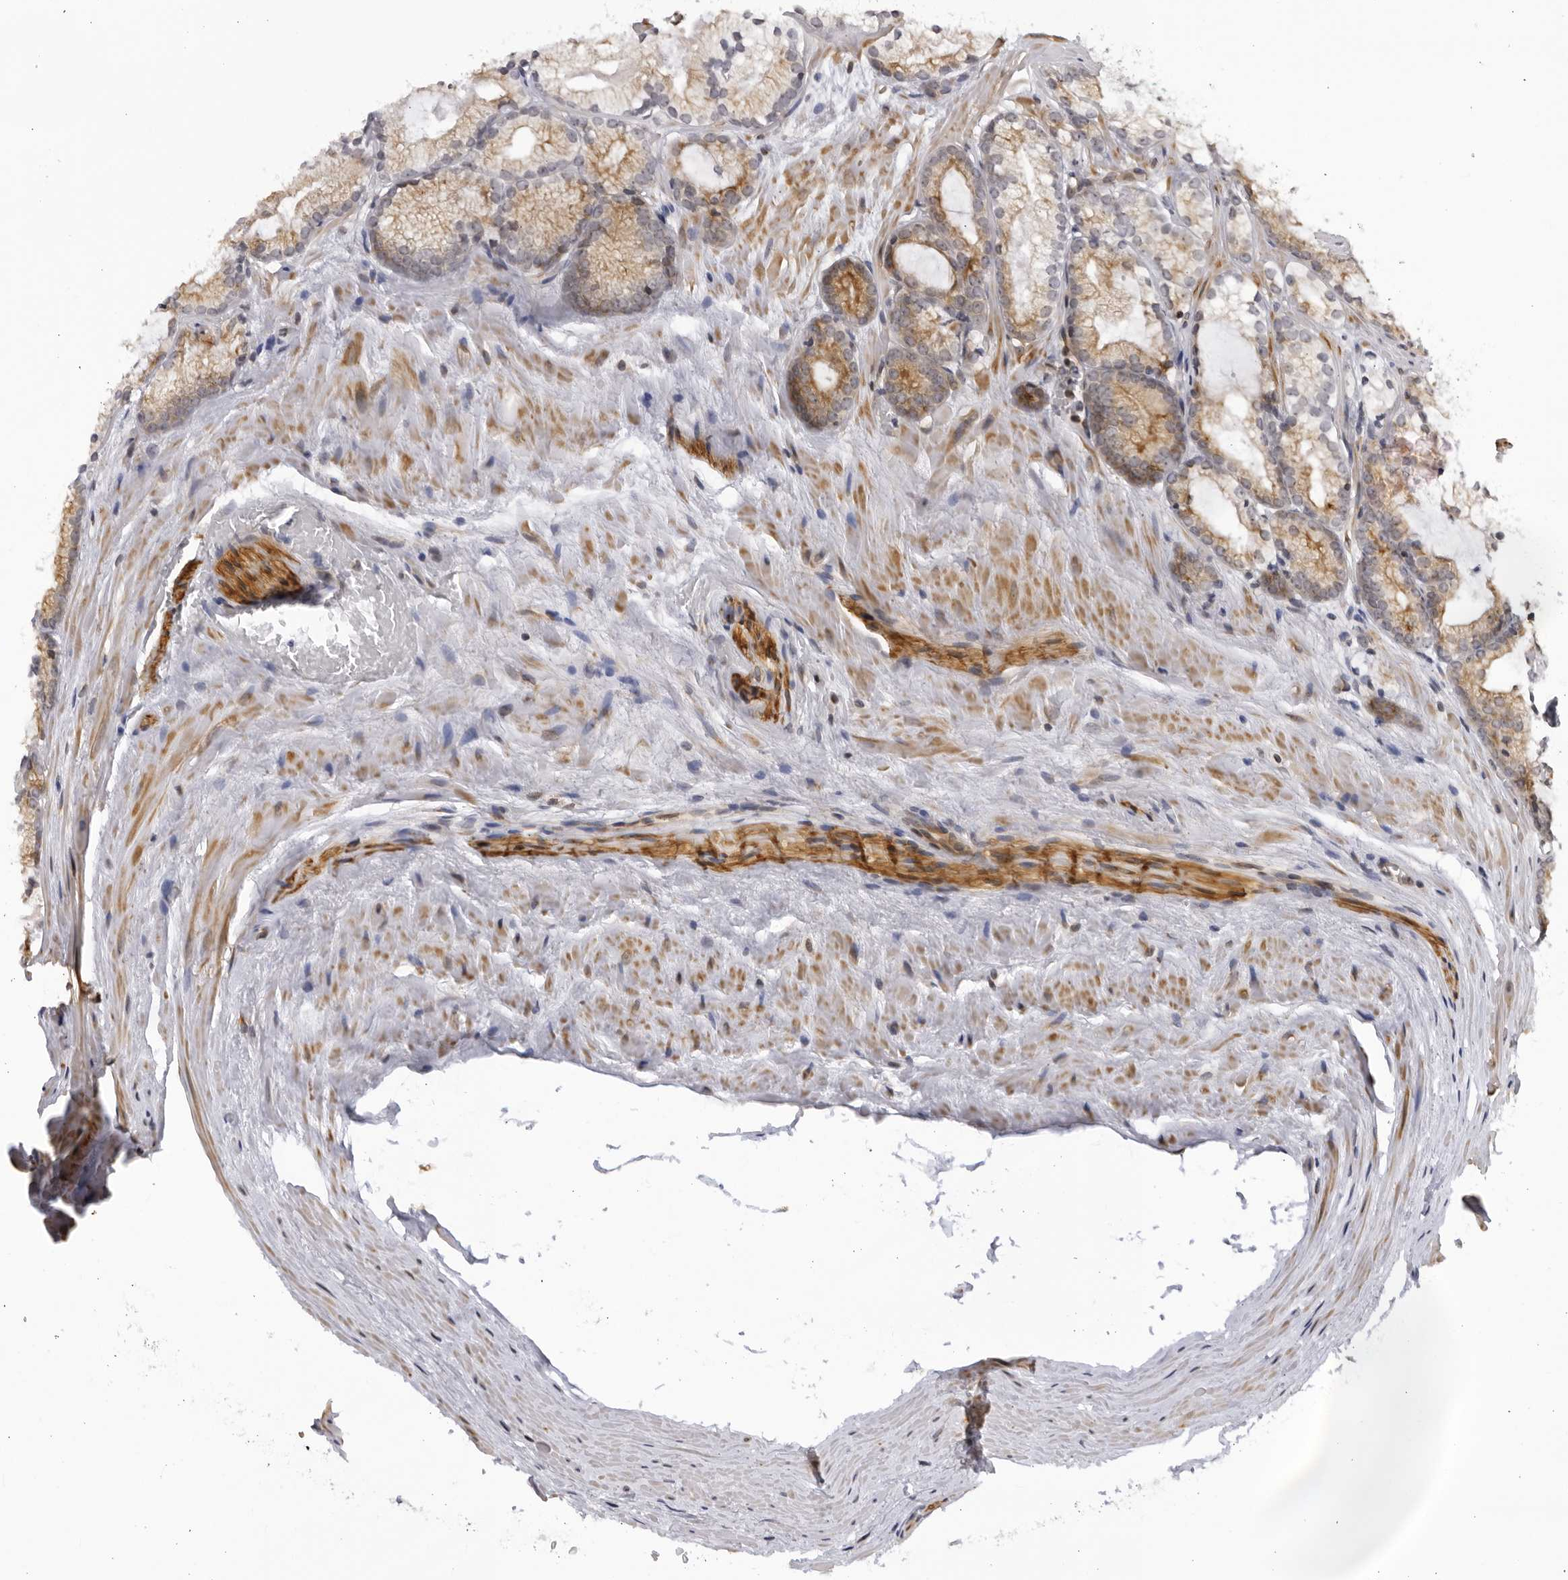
{"staining": {"intensity": "moderate", "quantity": "25%-75%", "location": "cytoplasmic/membranous"}, "tissue": "prostate cancer", "cell_type": "Tumor cells", "image_type": "cancer", "snomed": [{"axis": "morphology", "description": "Adenocarcinoma, Low grade"}, {"axis": "topography", "description": "Prostate"}], "caption": "Immunohistochemical staining of prostate adenocarcinoma (low-grade) exhibits medium levels of moderate cytoplasmic/membranous protein staining in approximately 25%-75% of tumor cells.", "gene": "CNBD1", "patient": {"sex": "male", "age": 72}}